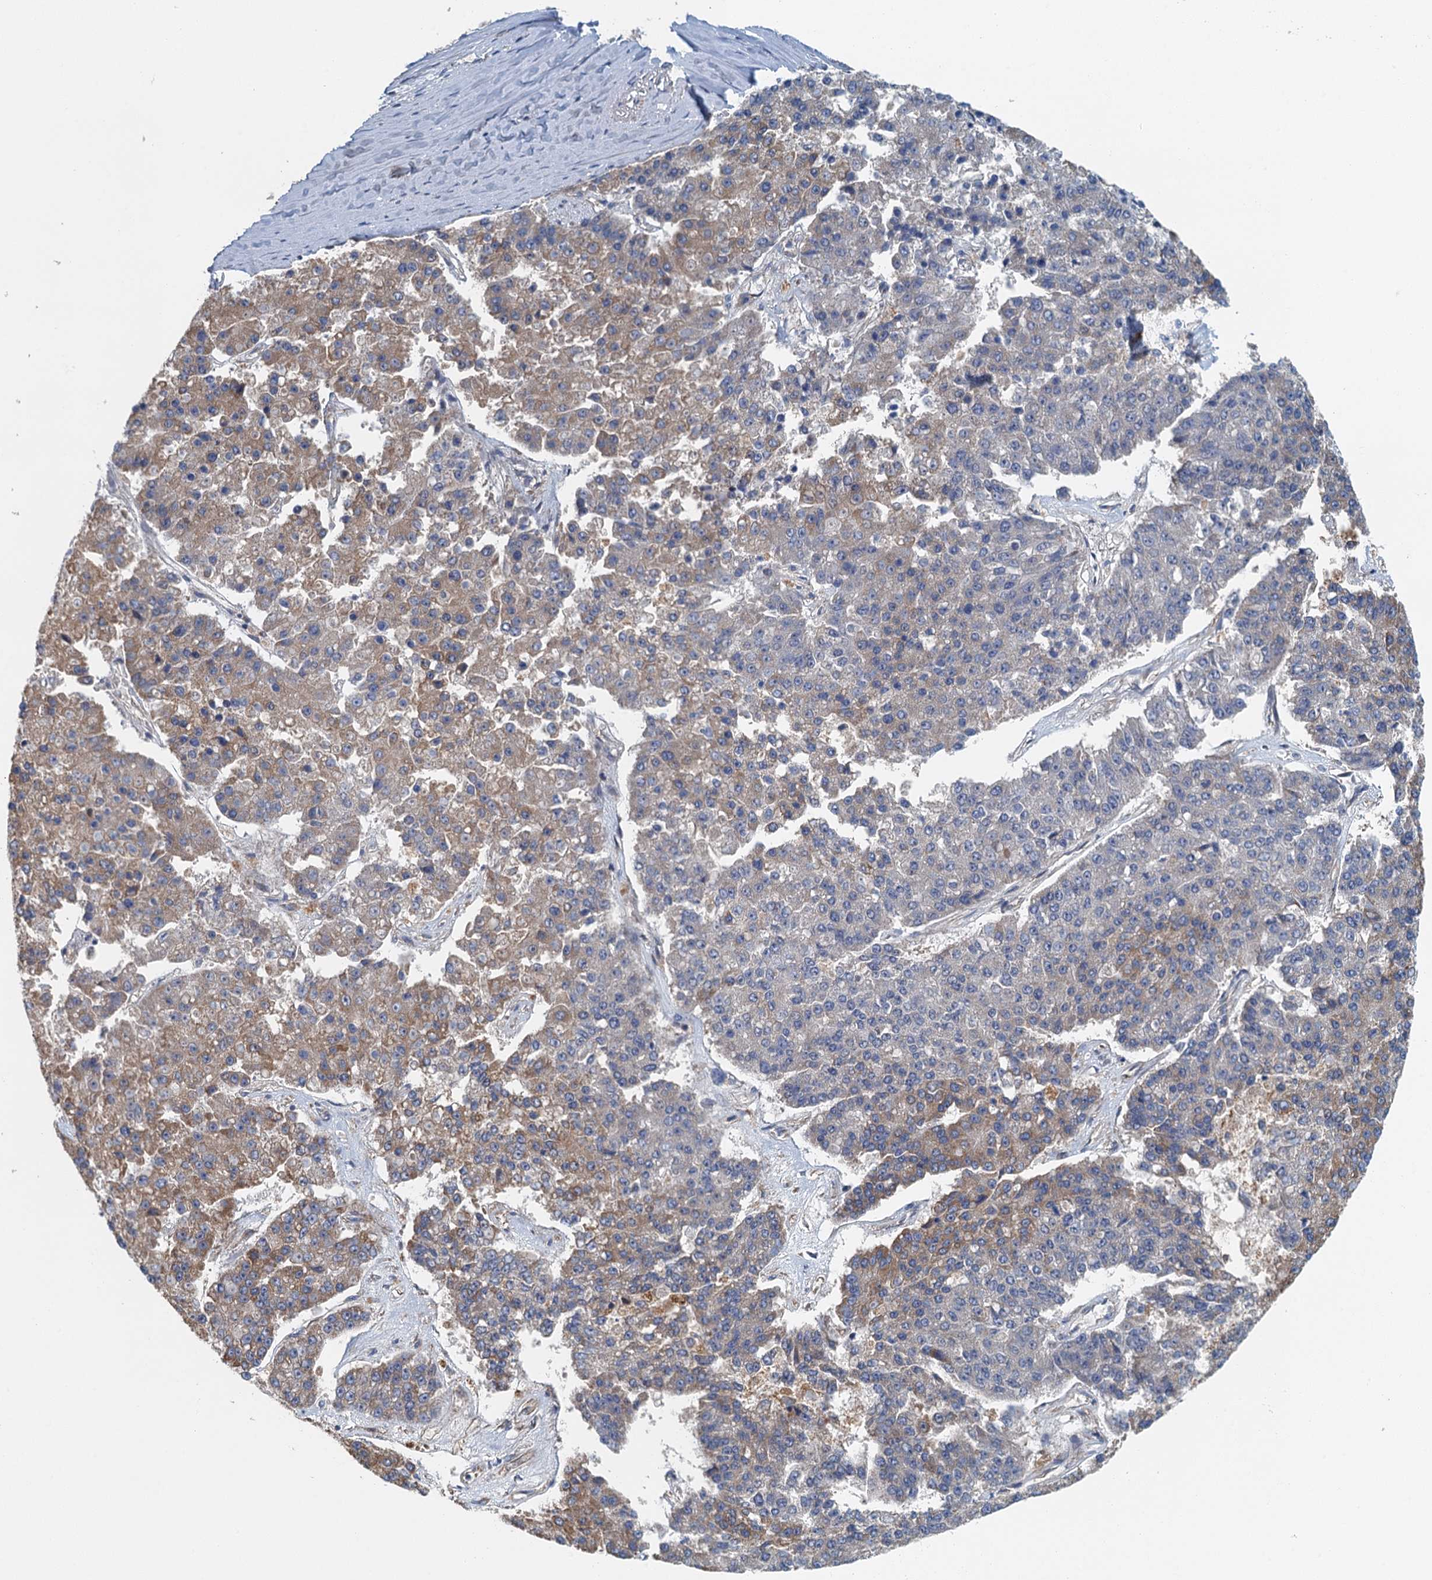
{"staining": {"intensity": "moderate", "quantity": "25%-75%", "location": "cytoplasmic/membranous"}, "tissue": "pancreatic cancer", "cell_type": "Tumor cells", "image_type": "cancer", "snomed": [{"axis": "morphology", "description": "Adenocarcinoma, NOS"}, {"axis": "topography", "description": "Pancreas"}], "caption": "IHC (DAB) staining of human pancreatic adenocarcinoma reveals moderate cytoplasmic/membranous protein staining in approximately 25%-75% of tumor cells.", "gene": "PPP1R14D", "patient": {"sex": "male", "age": 50}}